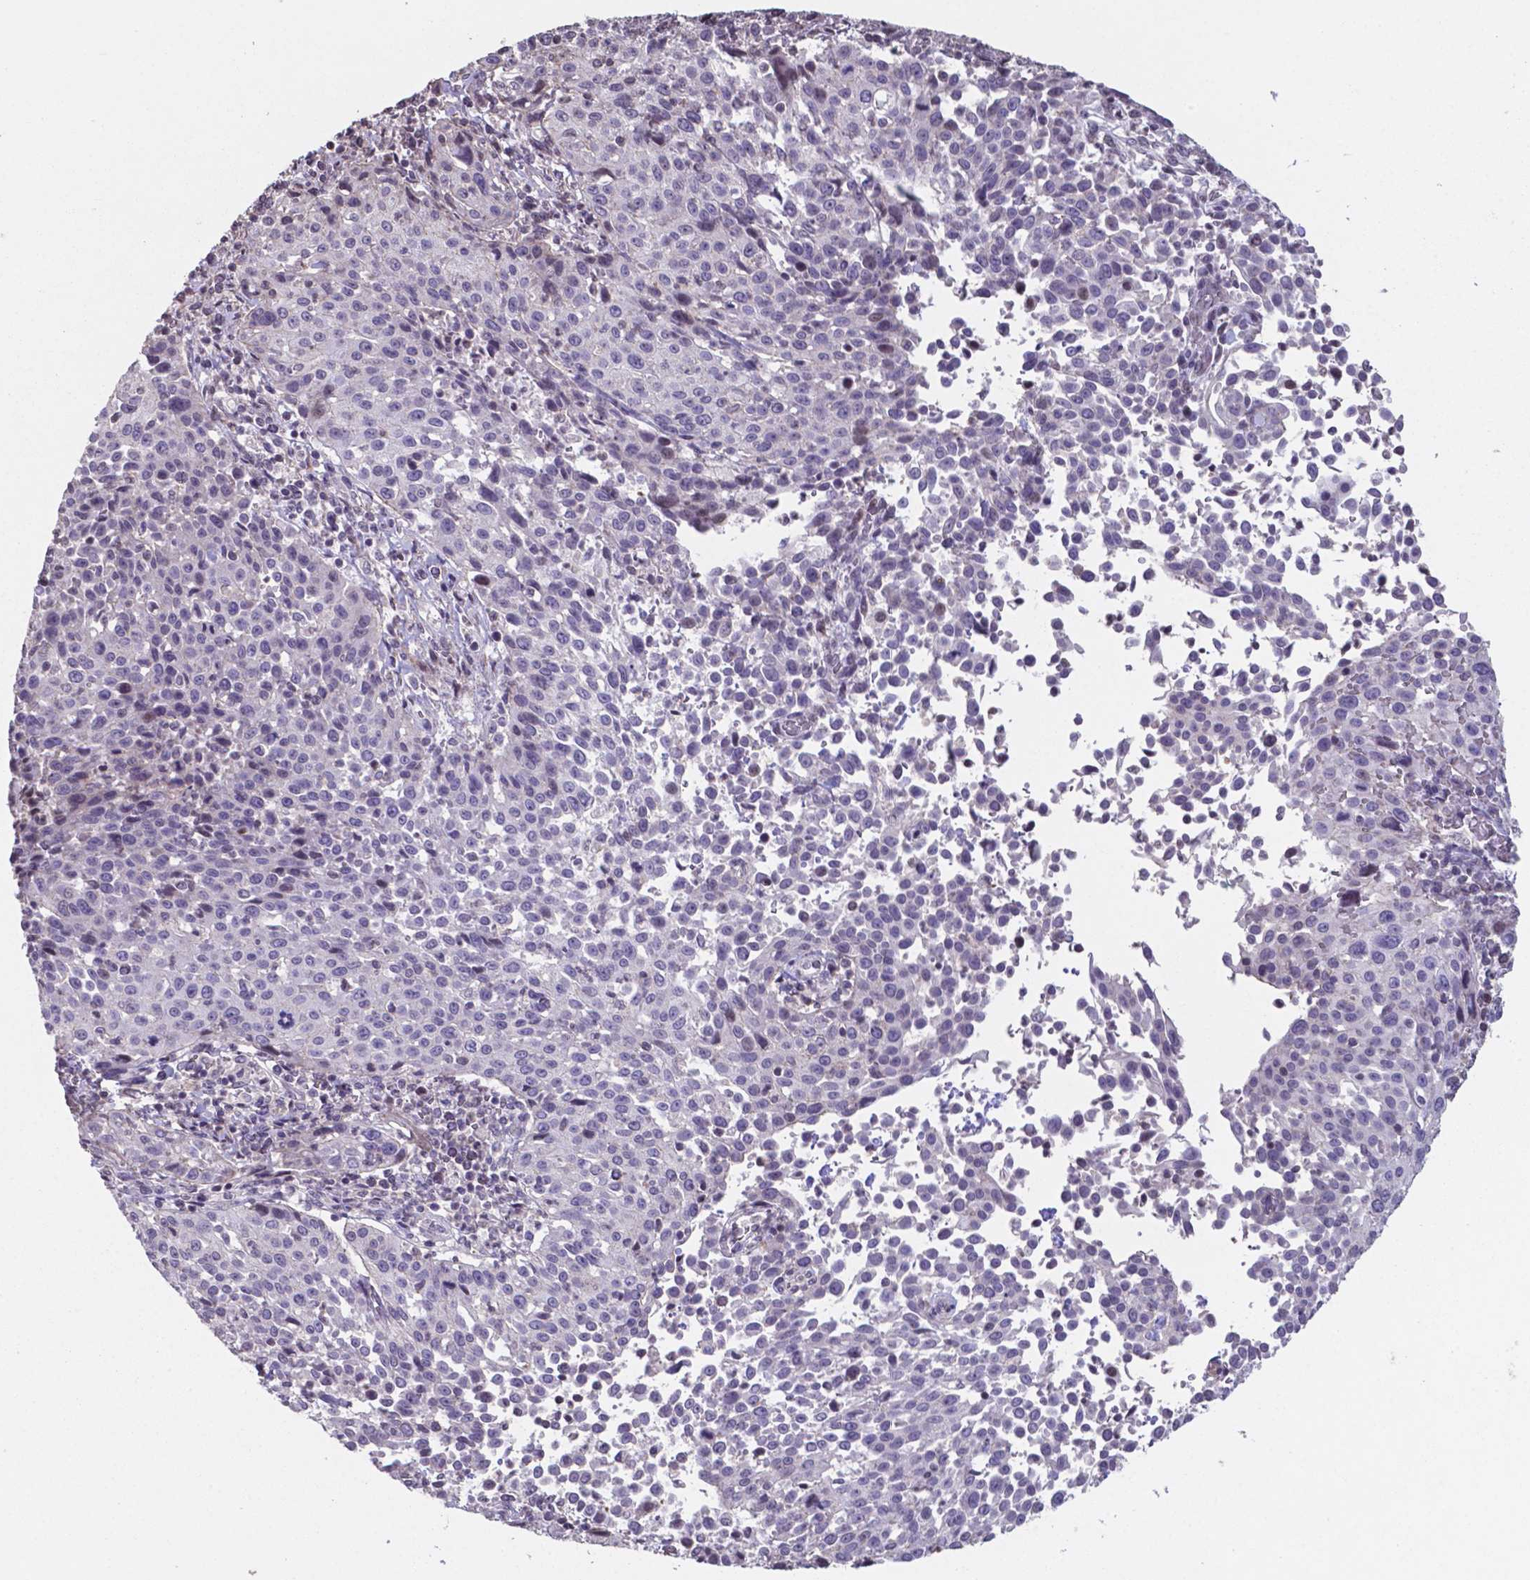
{"staining": {"intensity": "negative", "quantity": "none", "location": "none"}, "tissue": "cervical cancer", "cell_type": "Tumor cells", "image_type": "cancer", "snomed": [{"axis": "morphology", "description": "Squamous cell carcinoma, NOS"}, {"axis": "topography", "description": "Cervix"}], "caption": "There is no significant staining in tumor cells of cervical cancer (squamous cell carcinoma). (Stains: DAB immunohistochemistry (IHC) with hematoxylin counter stain, Microscopy: brightfield microscopy at high magnification).", "gene": "MLC1", "patient": {"sex": "female", "age": 26}}